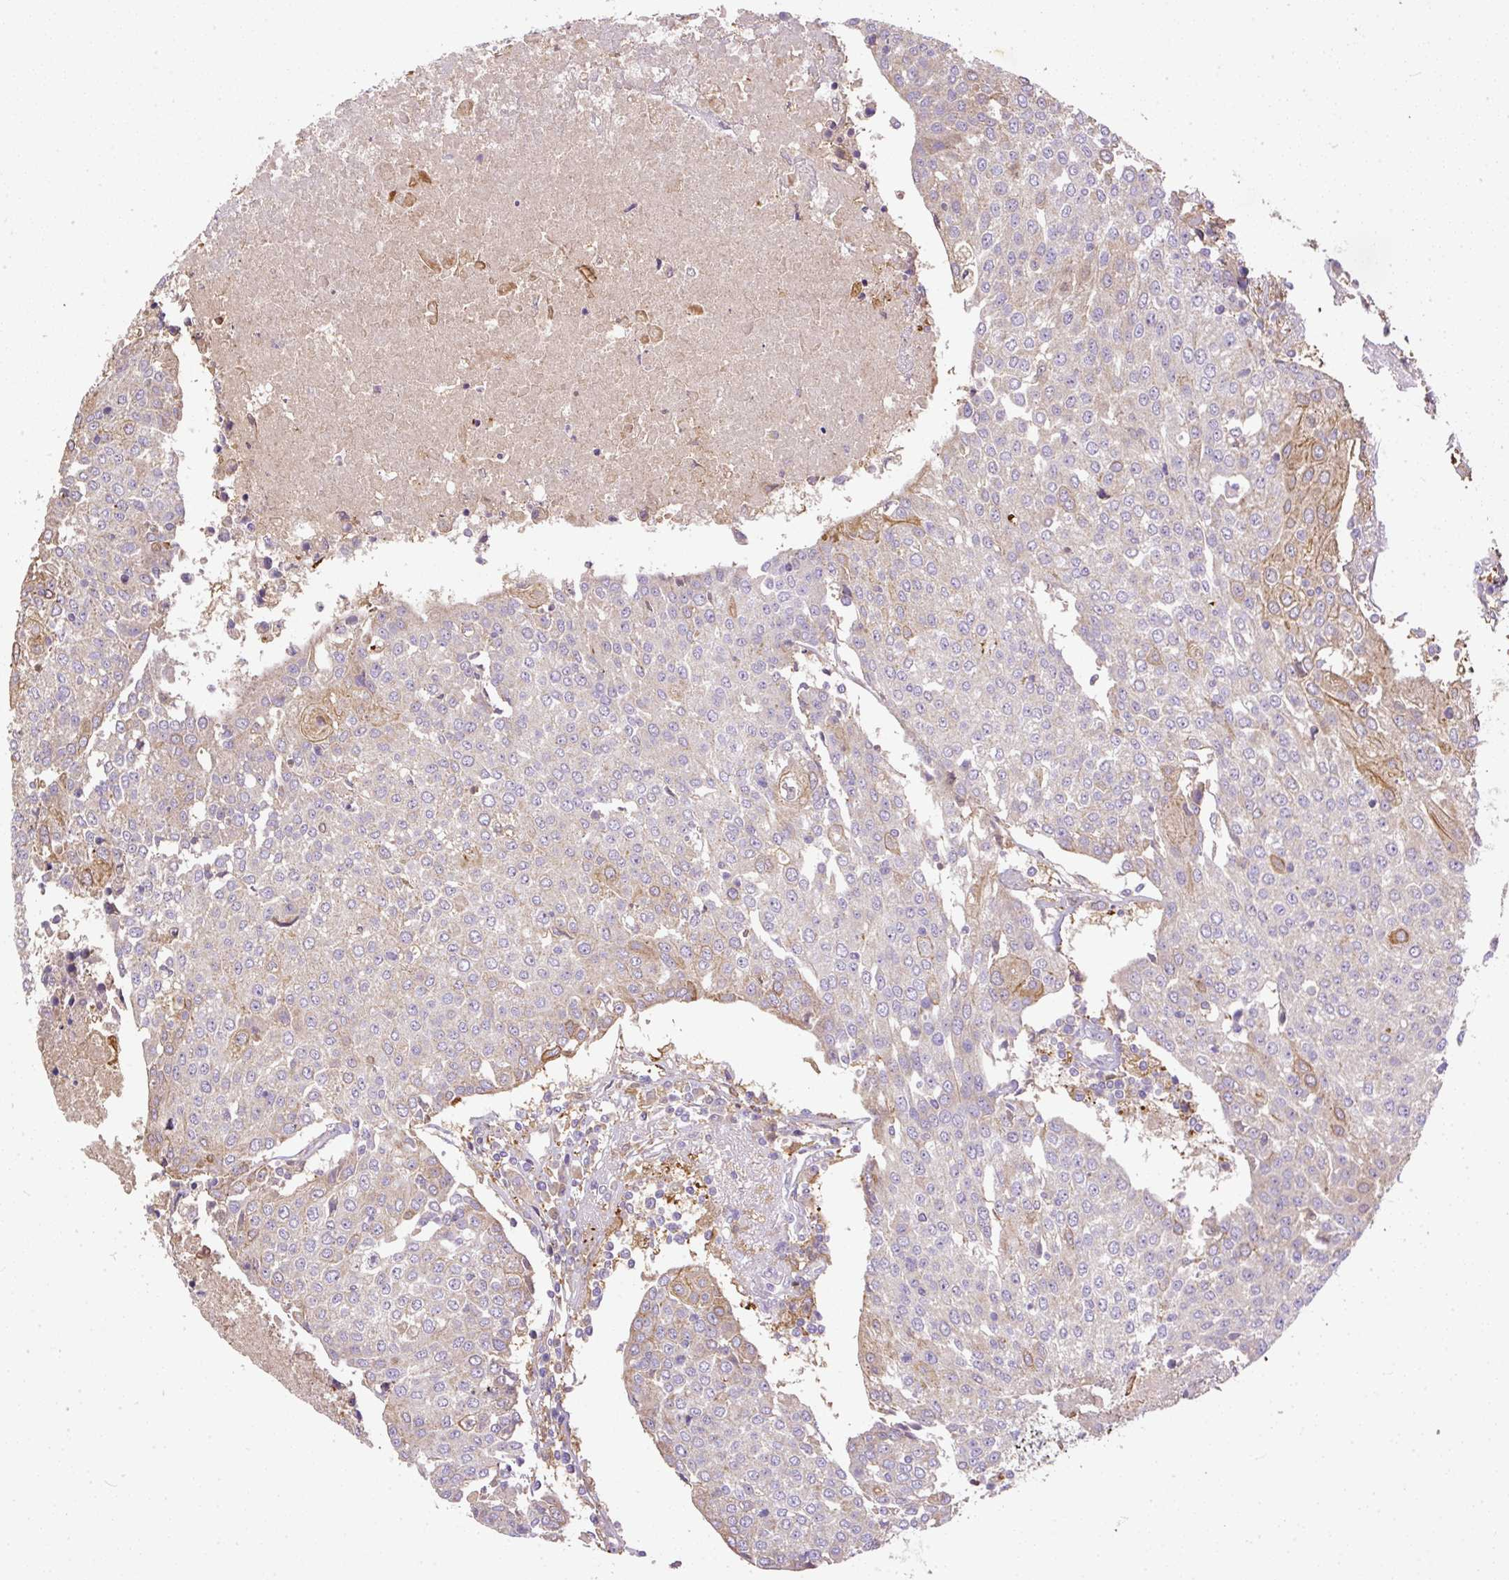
{"staining": {"intensity": "weak", "quantity": "<25%", "location": "cytoplasmic/membranous"}, "tissue": "urothelial cancer", "cell_type": "Tumor cells", "image_type": "cancer", "snomed": [{"axis": "morphology", "description": "Urothelial carcinoma, High grade"}, {"axis": "topography", "description": "Urinary bladder"}], "caption": "This is an immunohistochemistry image of urothelial cancer. There is no staining in tumor cells.", "gene": "DAPK1", "patient": {"sex": "female", "age": 85}}